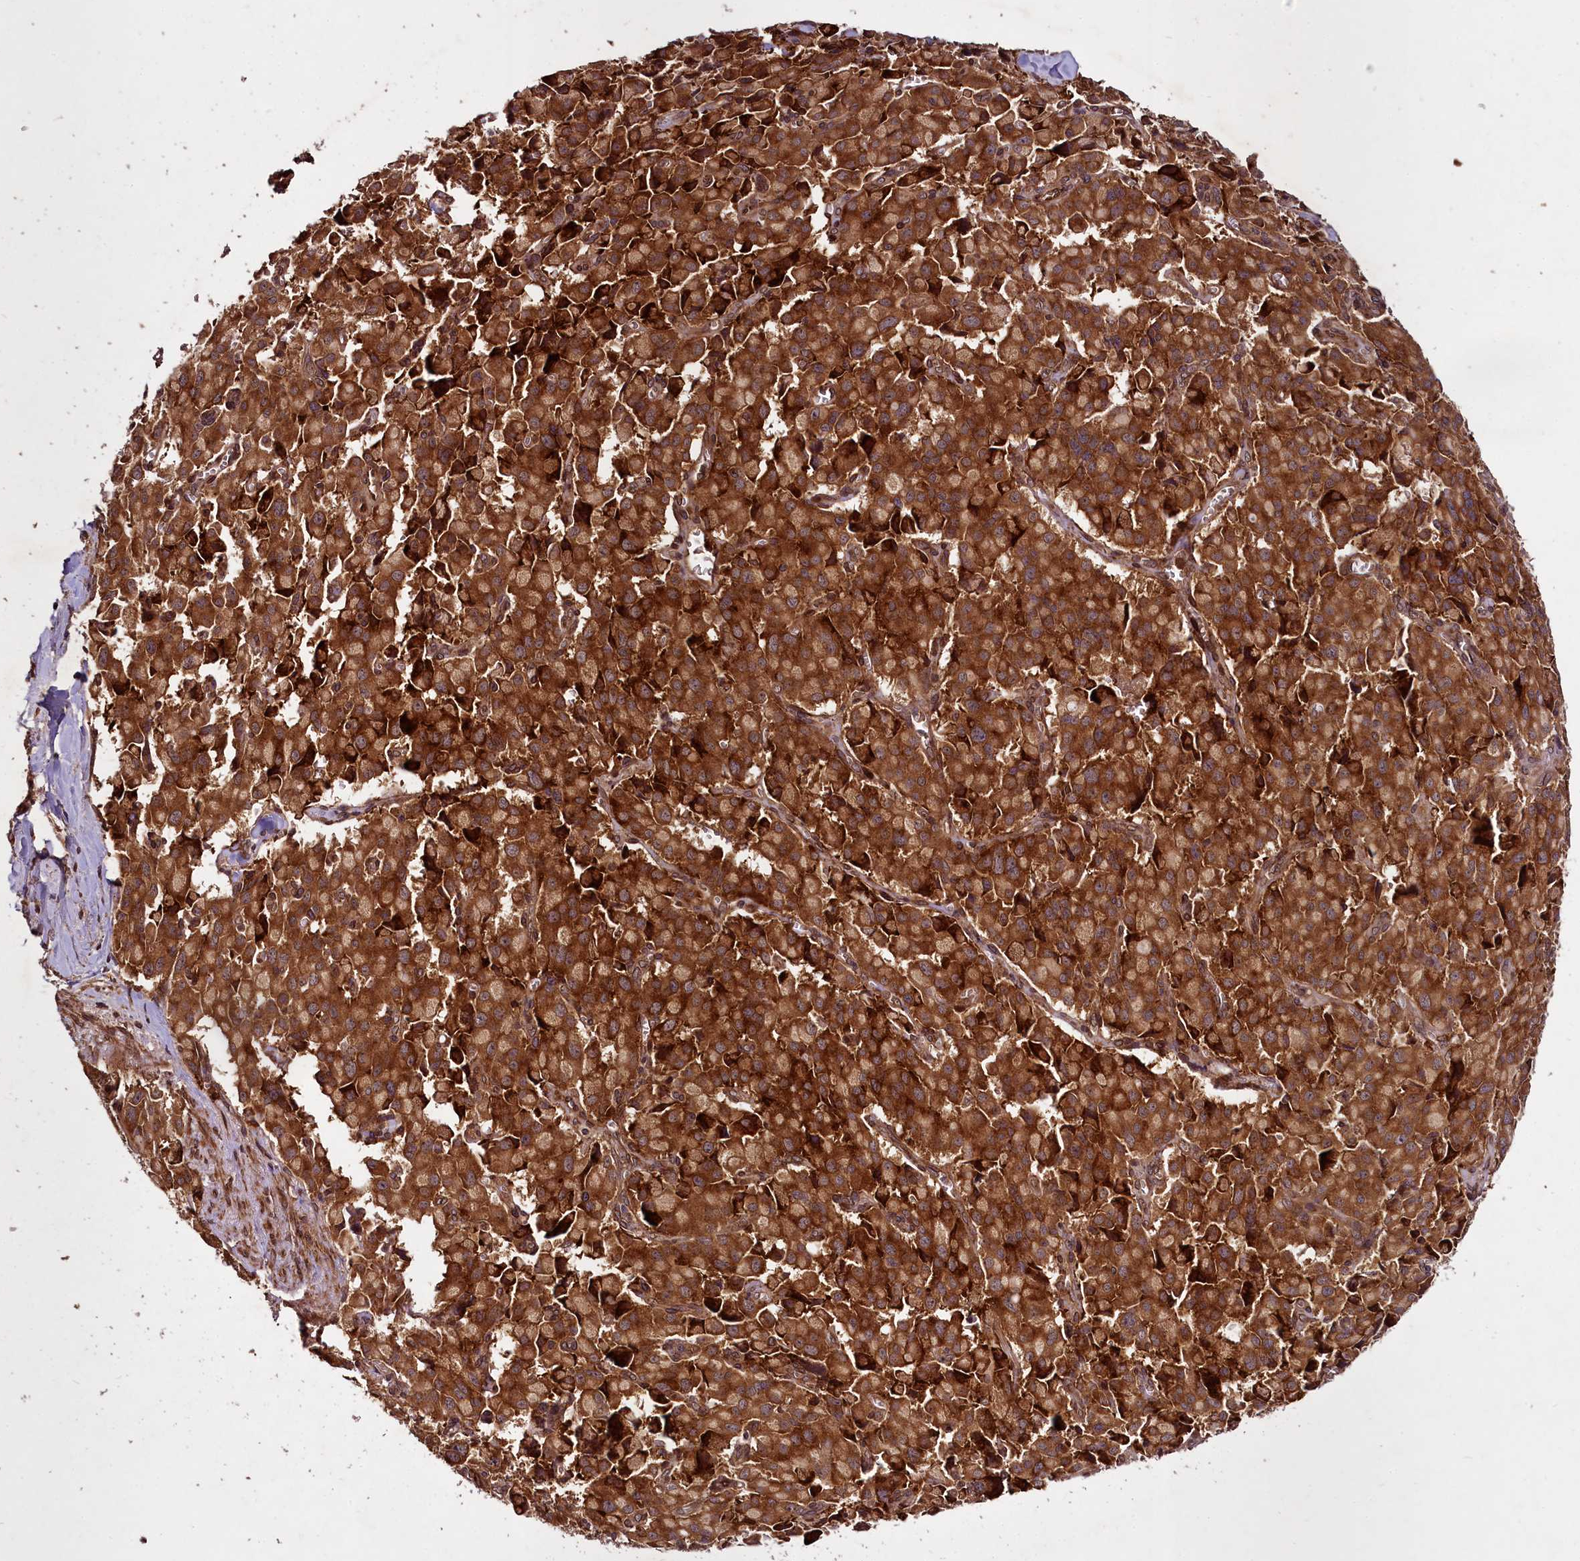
{"staining": {"intensity": "strong", "quantity": ">75%", "location": "cytoplasmic/membranous"}, "tissue": "pancreatic cancer", "cell_type": "Tumor cells", "image_type": "cancer", "snomed": [{"axis": "morphology", "description": "Adenocarcinoma, NOS"}, {"axis": "topography", "description": "Pancreas"}], "caption": "Approximately >75% of tumor cells in human pancreatic adenocarcinoma reveal strong cytoplasmic/membranous protein expression as visualized by brown immunohistochemical staining.", "gene": "DCP1B", "patient": {"sex": "male", "age": 65}}